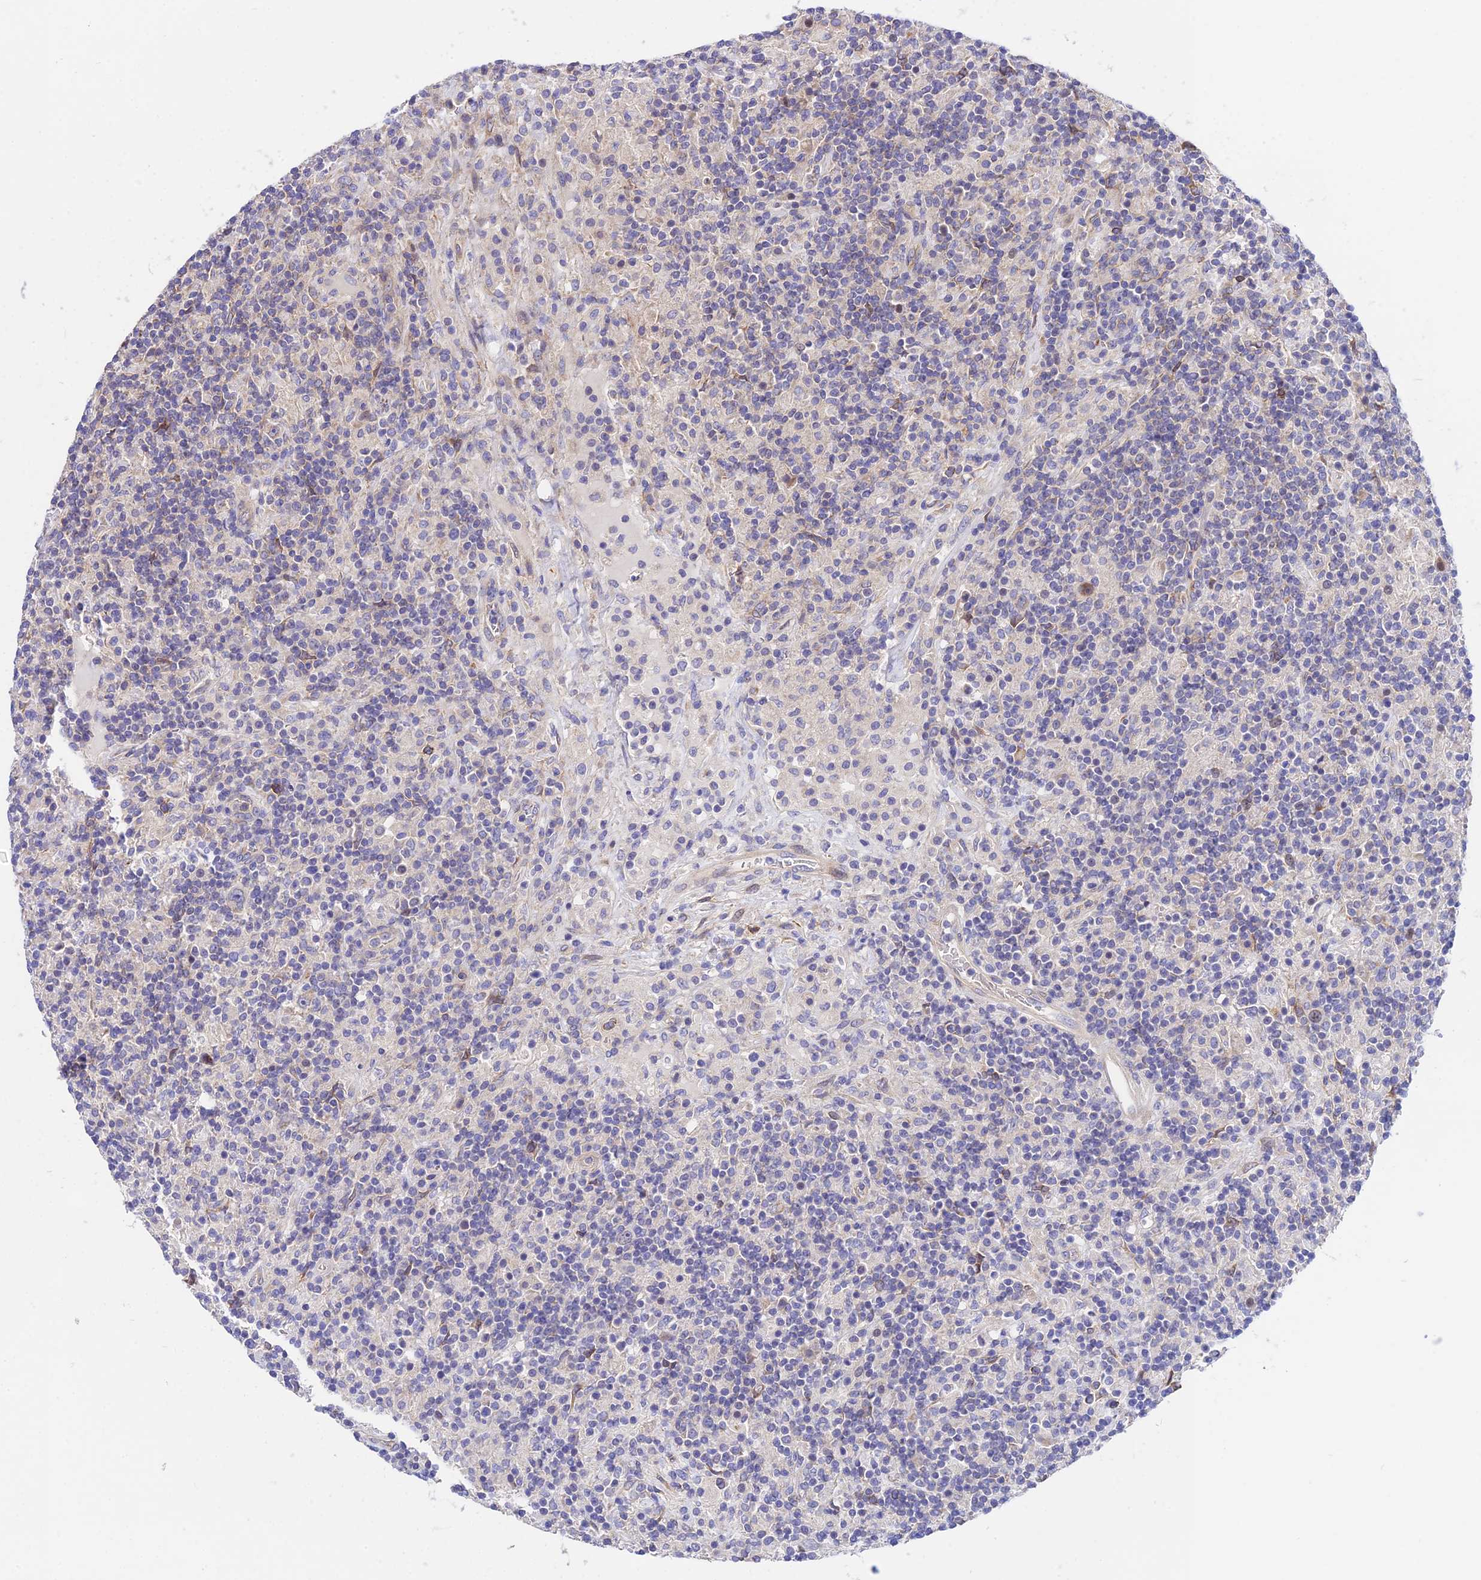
{"staining": {"intensity": "negative", "quantity": "none", "location": "none"}, "tissue": "lymphoma", "cell_type": "Tumor cells", "image_type": "cancer", "snomed": [{"axis": "morphology", "description": "Hodgkin's disease, NOS"}, {"axis": "topography", "description": "Lymph node"}], "caption": "Image shows no significant protein positivity in tumor cells of Hodgkin's disease.", "gene": "TRIM43B", "patient": {"sex": "male", "age": 70}}